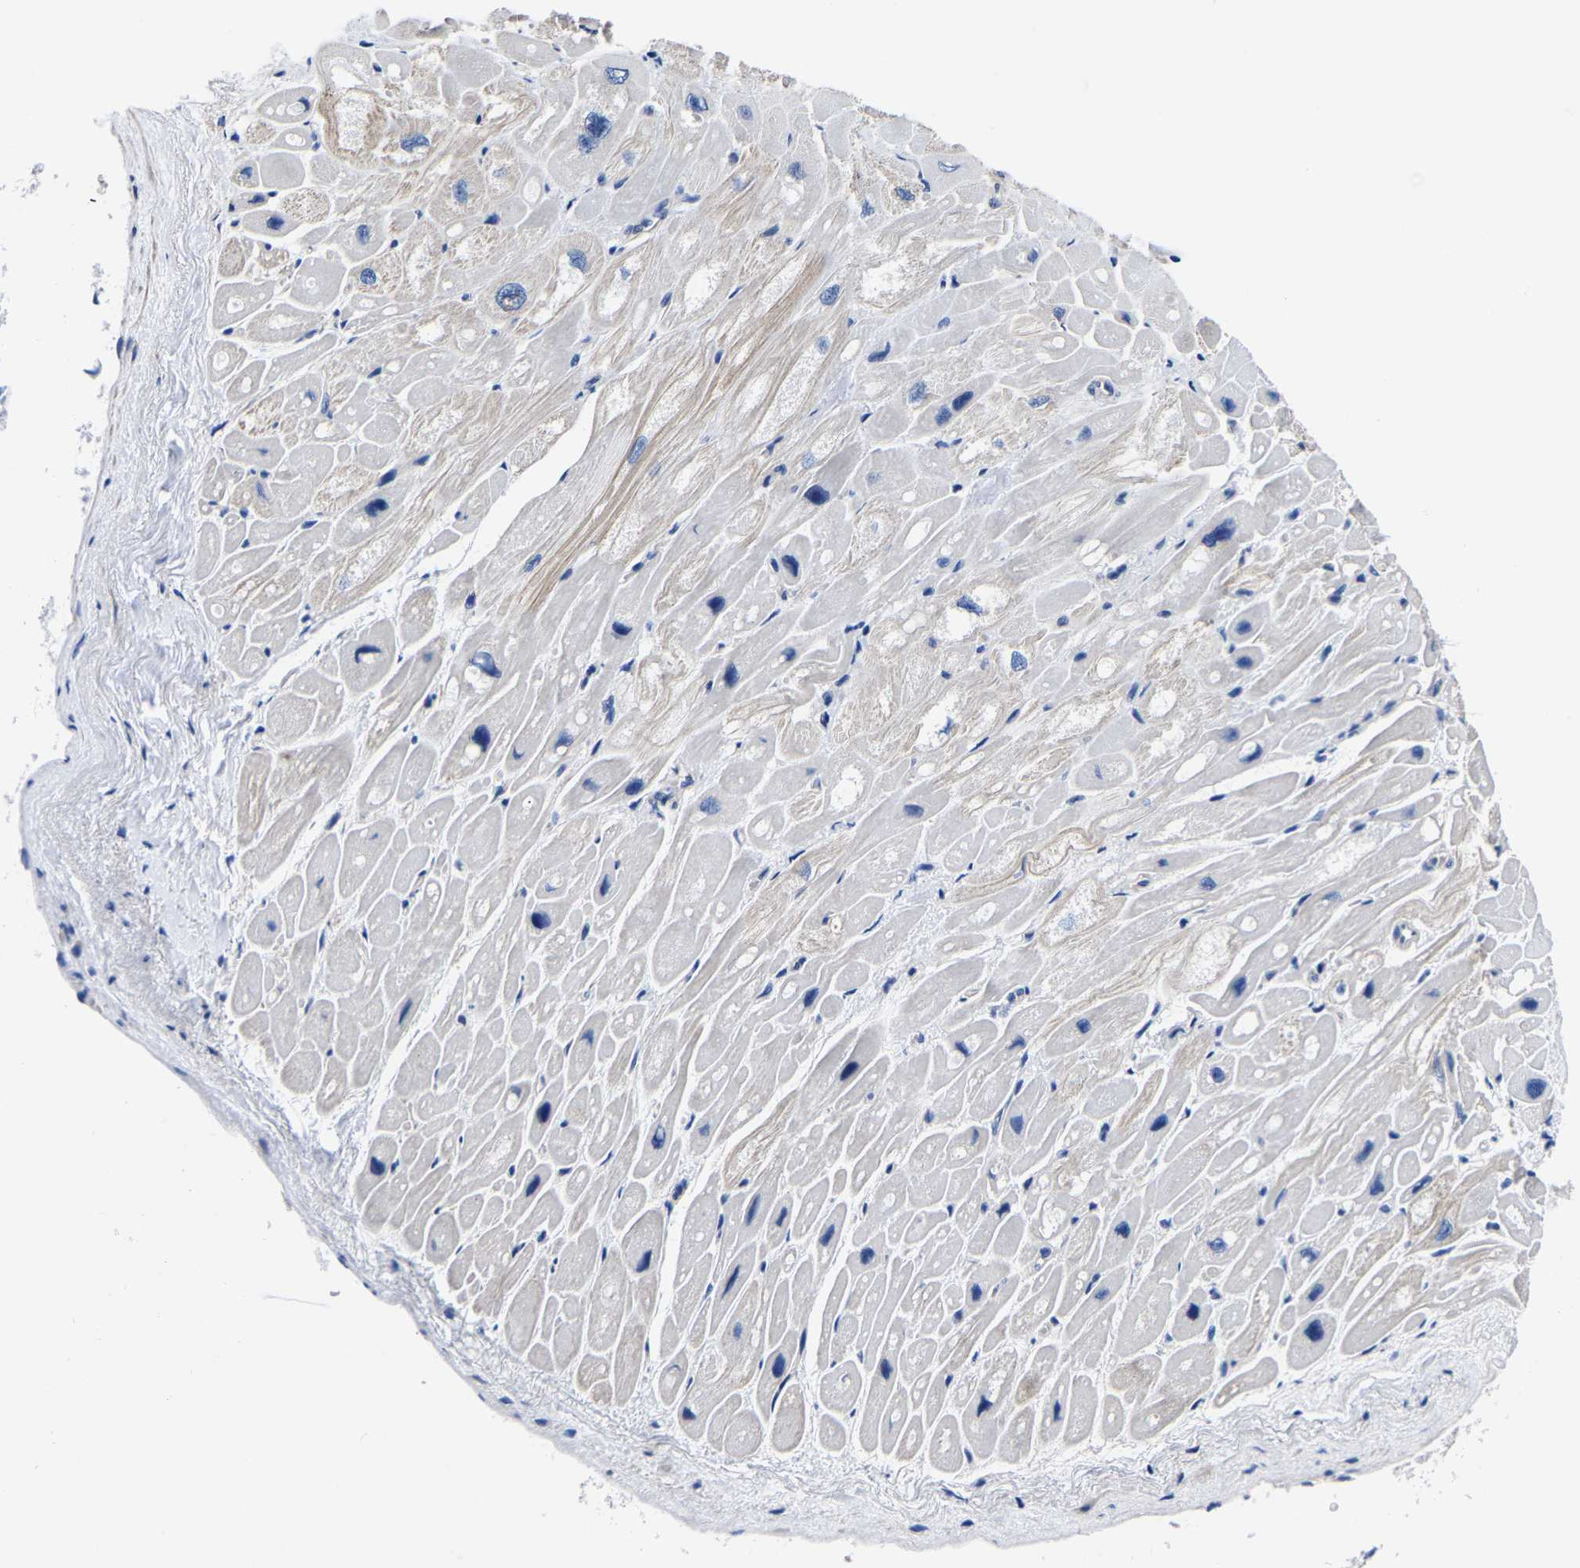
{"staining": {"intensity": "negative", "quantity": "none", "location": "none"}, "tissue": "heart muscle", "cell_type": "Cardiomyocytes", "image_type": "normal", "snomed": [{"axis": "morphology", "description": "Normal tissue, NOS"}, {"axis": "topography", "description": "Heart"}], "caption": "Immunohistochemistry photomicrograph of unremarkable human heart muscle stained for a protein (brown), which shows no expression in cardiomyocytes.", "gene": "SRPK2", "patient": {"sex": "male", "age": 49}}